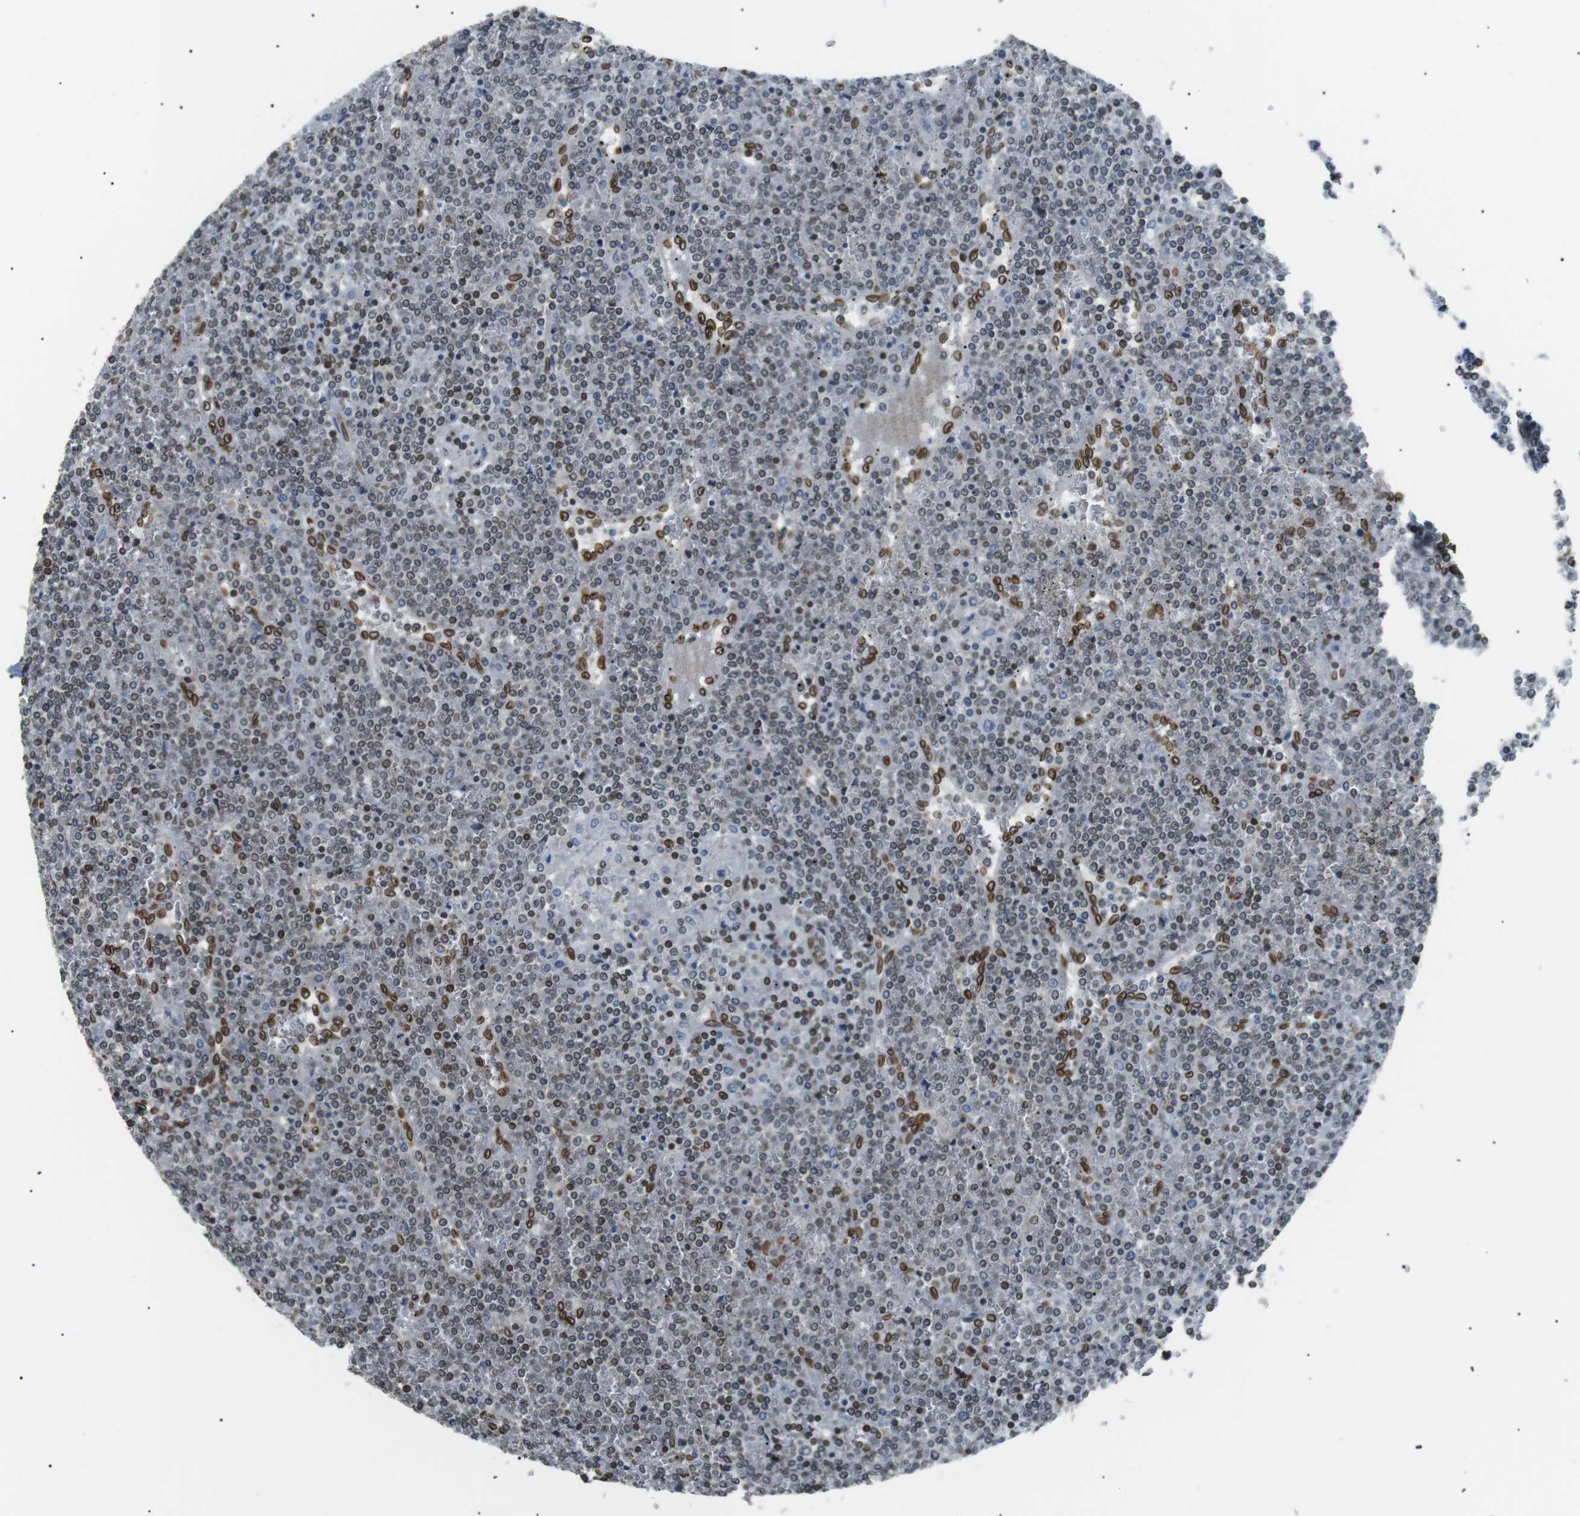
{"staining": {"intensity": "weak", "quantity": "<25%", "location": "cytoplasmic/membranous,nuclear"}, "tissue": "lymphoma", "cell_type": "Tumor cells", "image_type": "cancer", "snomed": [{"axis": "morphology", "description": "Malignant lymphoma, non-Hodgkin's type, Low grade"}, {"axis": "topography", "description": "Spleen"}], "caption": "Immunohistochemical staining of human malignant lymphoma, non-Hodgkin's type (low-grade) exhibits no significant staining in tumor cells.", "gene": "TMX4", "patient": {"sex": "female", "age": 19}}